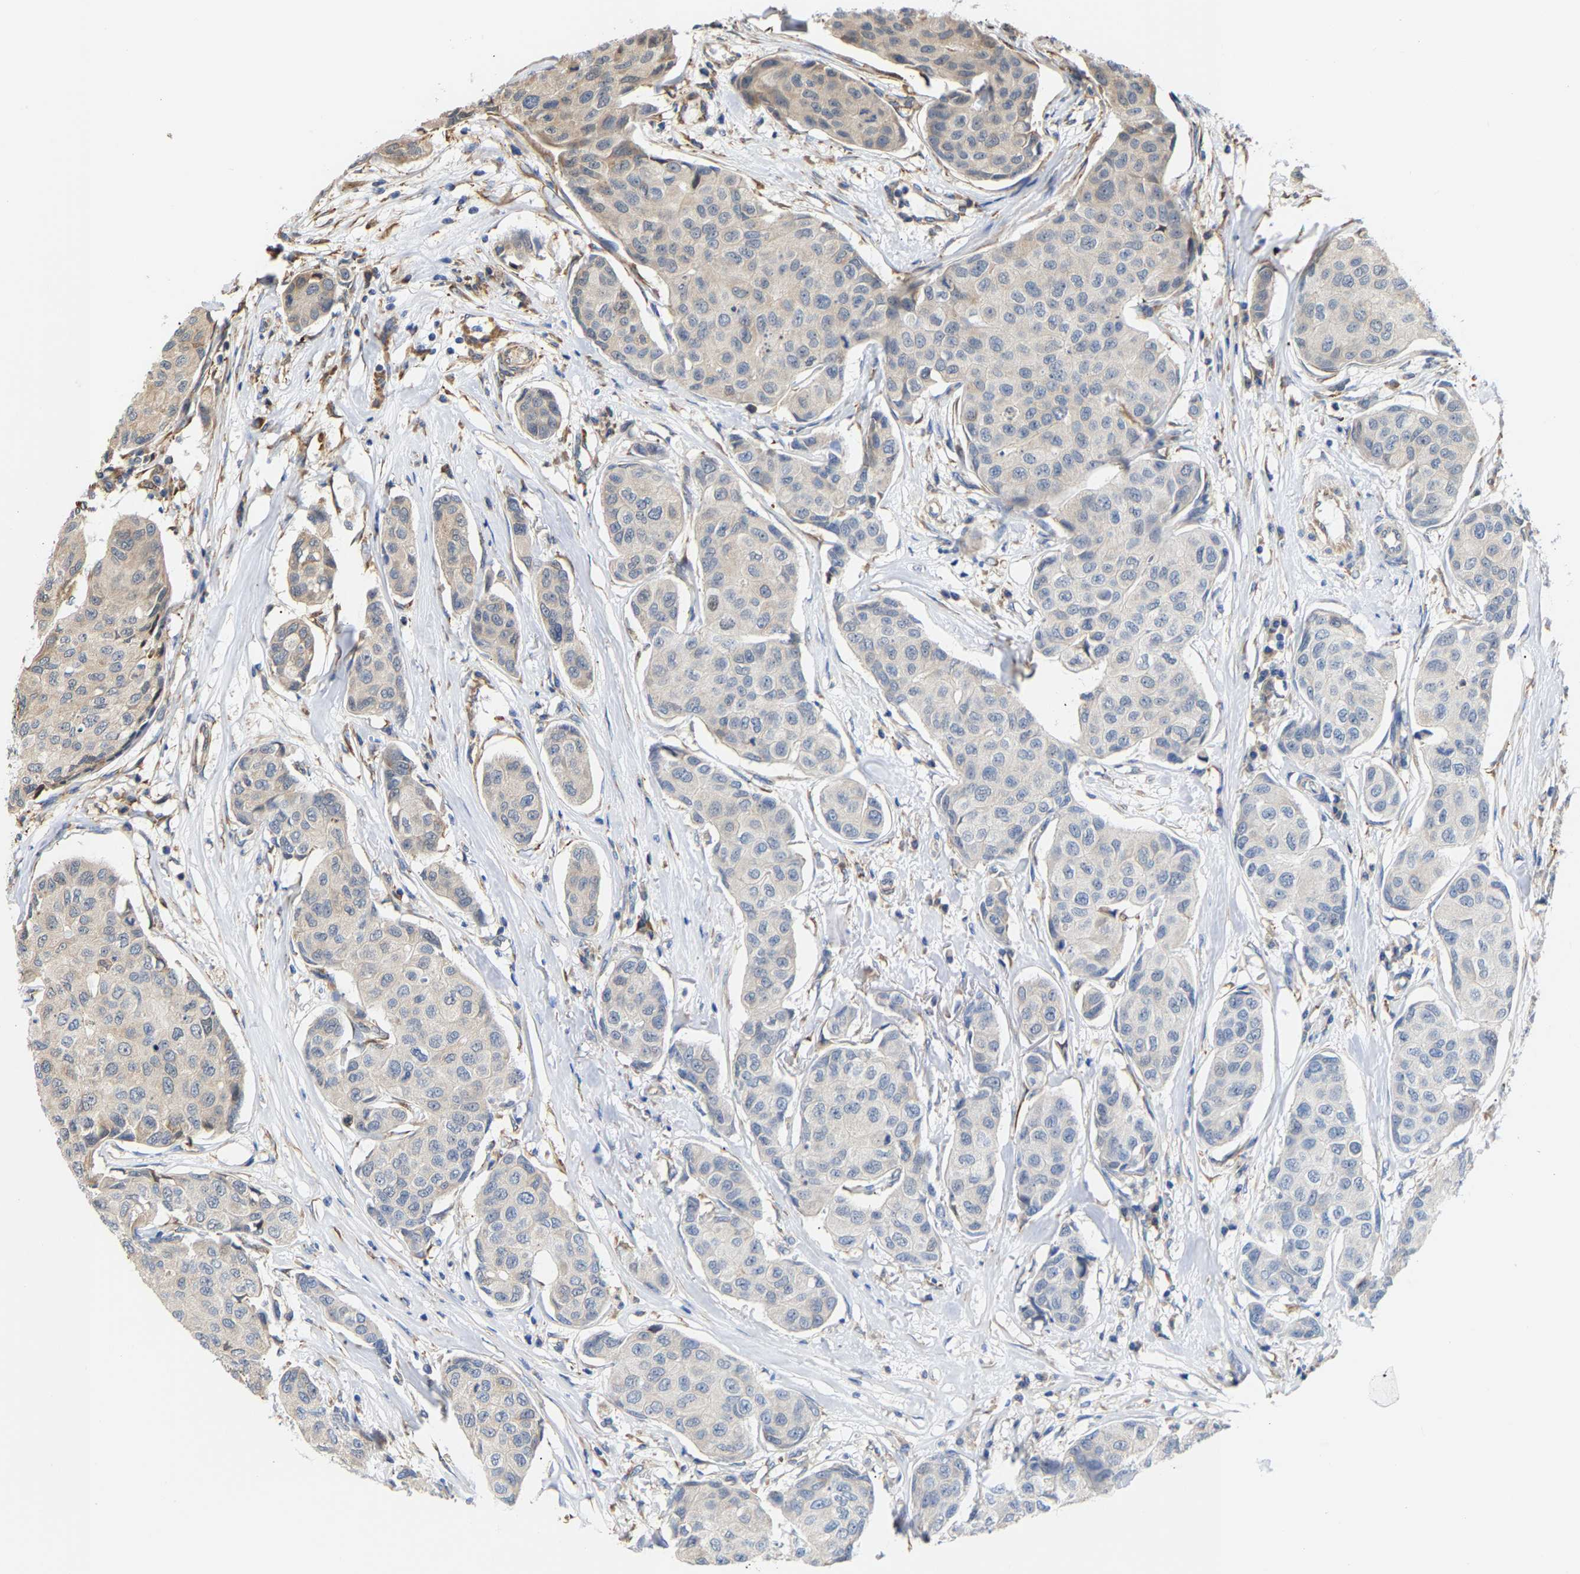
{"staining": {"intensity": "weak", "quantity": "<25%", "location": "cytoplasmic/membranous"}, "tissue": "breast cancer", "cell_type": "Tumor cells", "image_type": "cancer", "snomed": [{"axis": "morphology", "description": "Duct carcinoma"}, {"axis": "topography", "description": "Breast"}], "caption": "Immunohistochemistry (IHC) micrograph of human breast infiltrating ductal carcinoma stained for a protein (brown), which shows no positivity in tumor cells.", "gene": "ARAP1", "patient": {"sex": "female", "age": 80}}